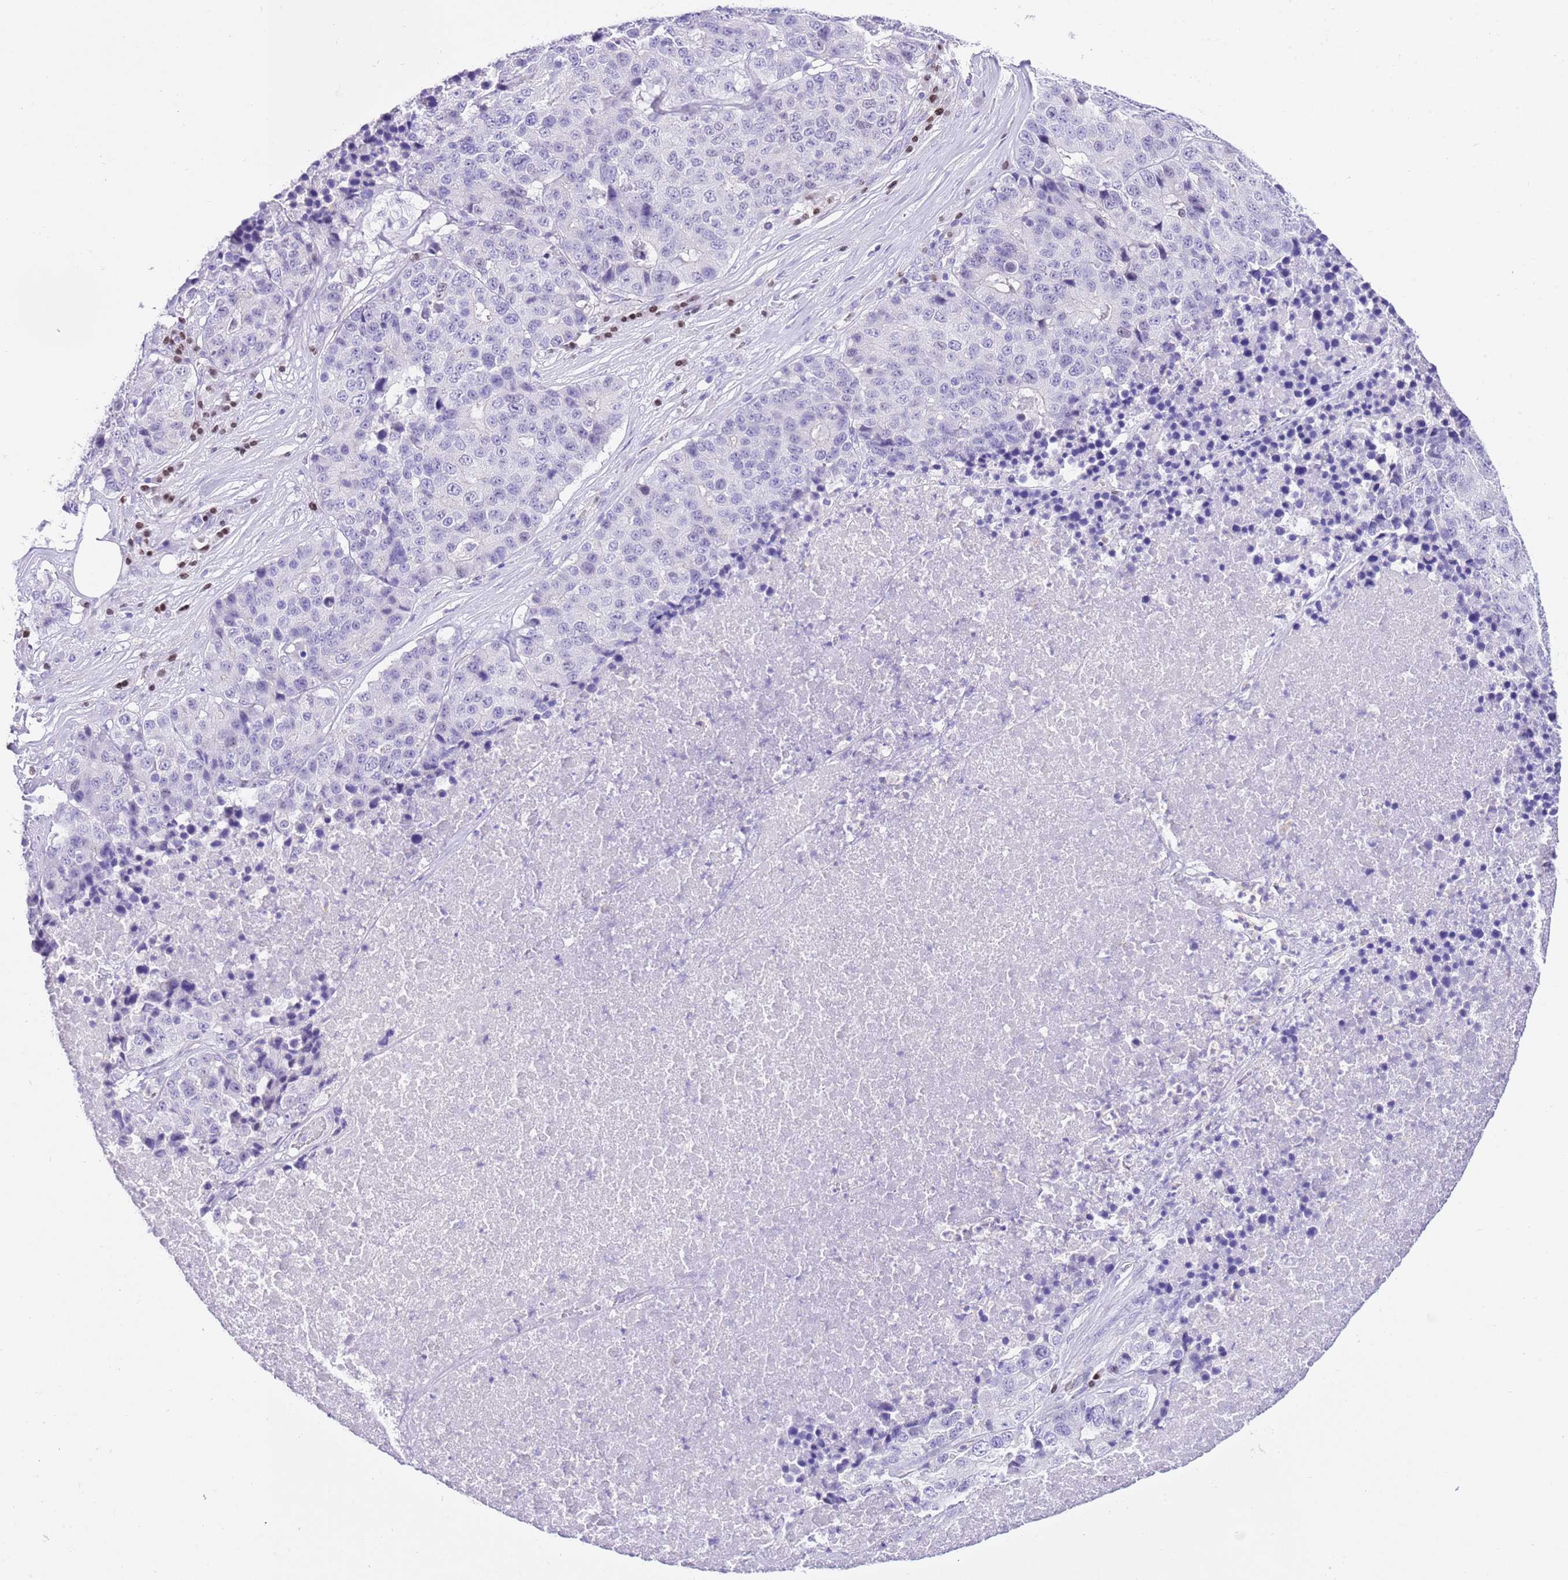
{"staining": {"intensity": "negative", "quantity": "none", "location": "none"}, "tissue": "stomach cancer", "cell_type": "Tumor cells", "image_type": "cancer", "snomed": [{"axis": "morphology", "description": "Adenocarcinoma, NOS"}, {"axis": "topography", "description": "Stomach"}], "caption": "High power microscopy histopathology image of an immunohistochemistry (IHC) image of adenocarcinoma (stomach), revealing no significant staining in tumor cells.", "gene": "BHLHA15", "patient": {"sex": "male", "age": 71}}